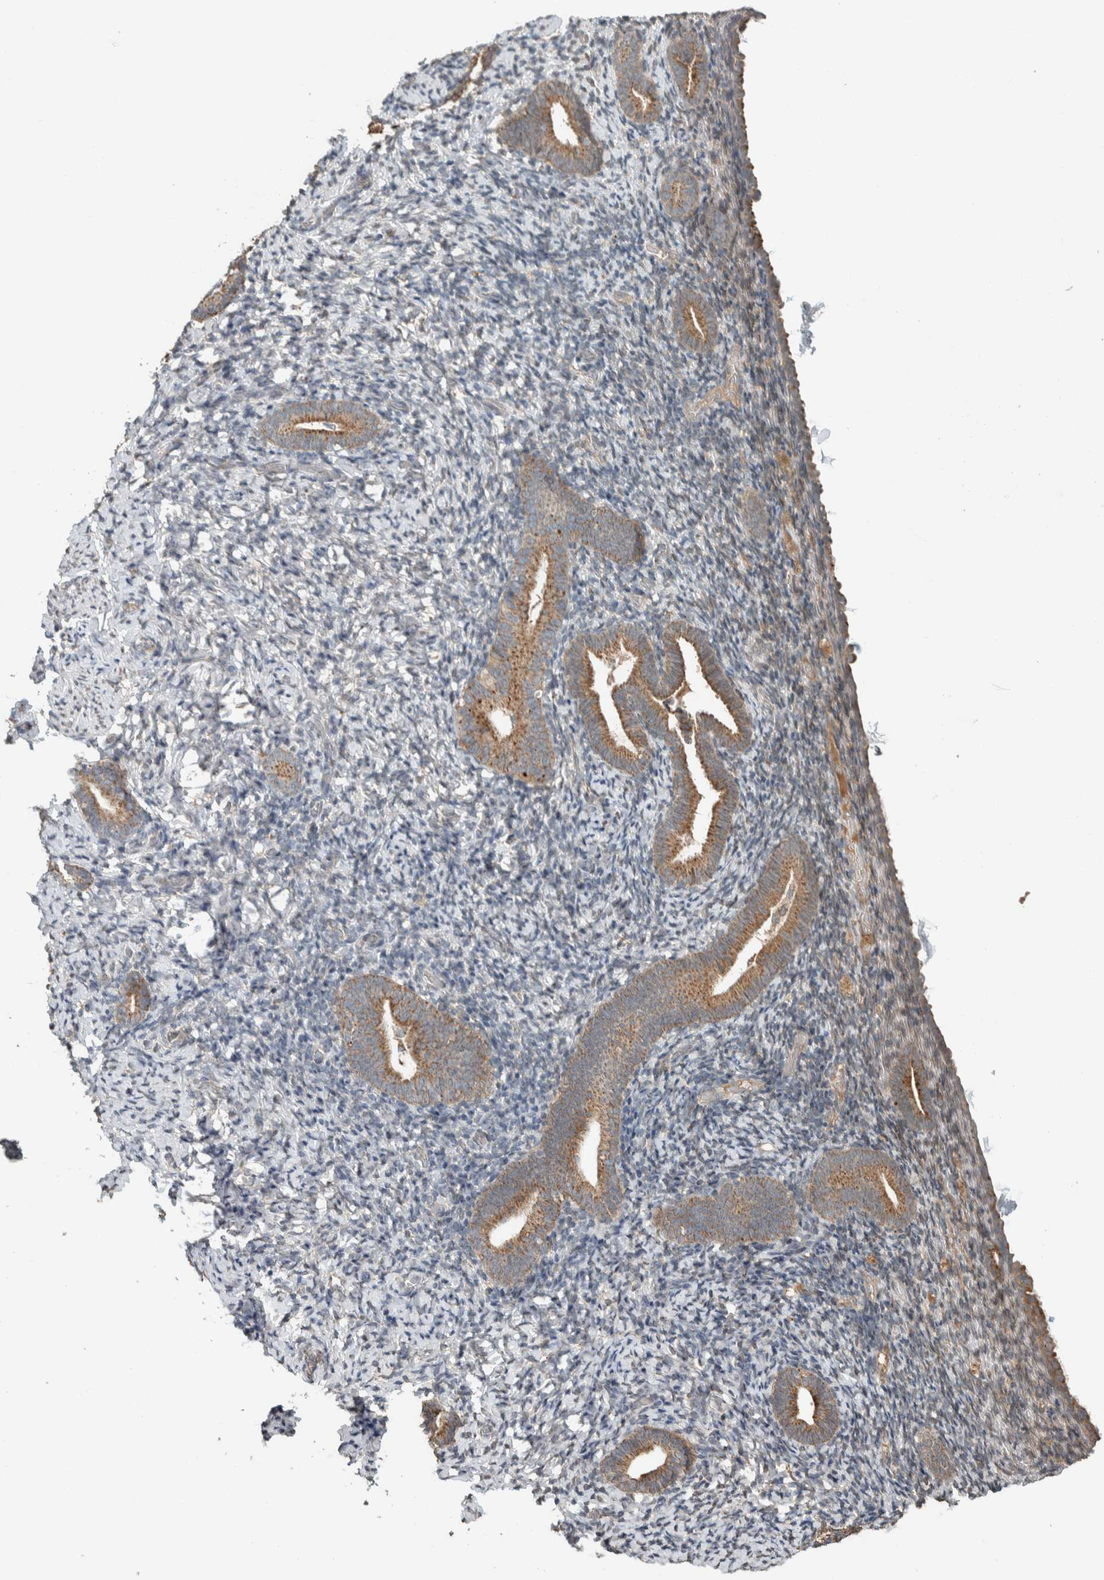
{"staining": {"intensity": "weak", "quantity": "<25%", "location": "cytoplasmic/membranous"}, "tissue": "endometrium", "cell_type": "Cells in endometrial stroma", "image_type": "normal", "snomed": [{"axis": "morphology", "description": "Normal tissue, NOS"}, {"axis": "topography", "description": "Endometrium"}], "caption": "Protein analysis of benign endometrium demonstrates no significant expression in cells in endometrial stroma. (DAB IHC with hematoxylin counter stain).", "gene": "NBR1", "patient": {"sex": "female", "age": 51}}